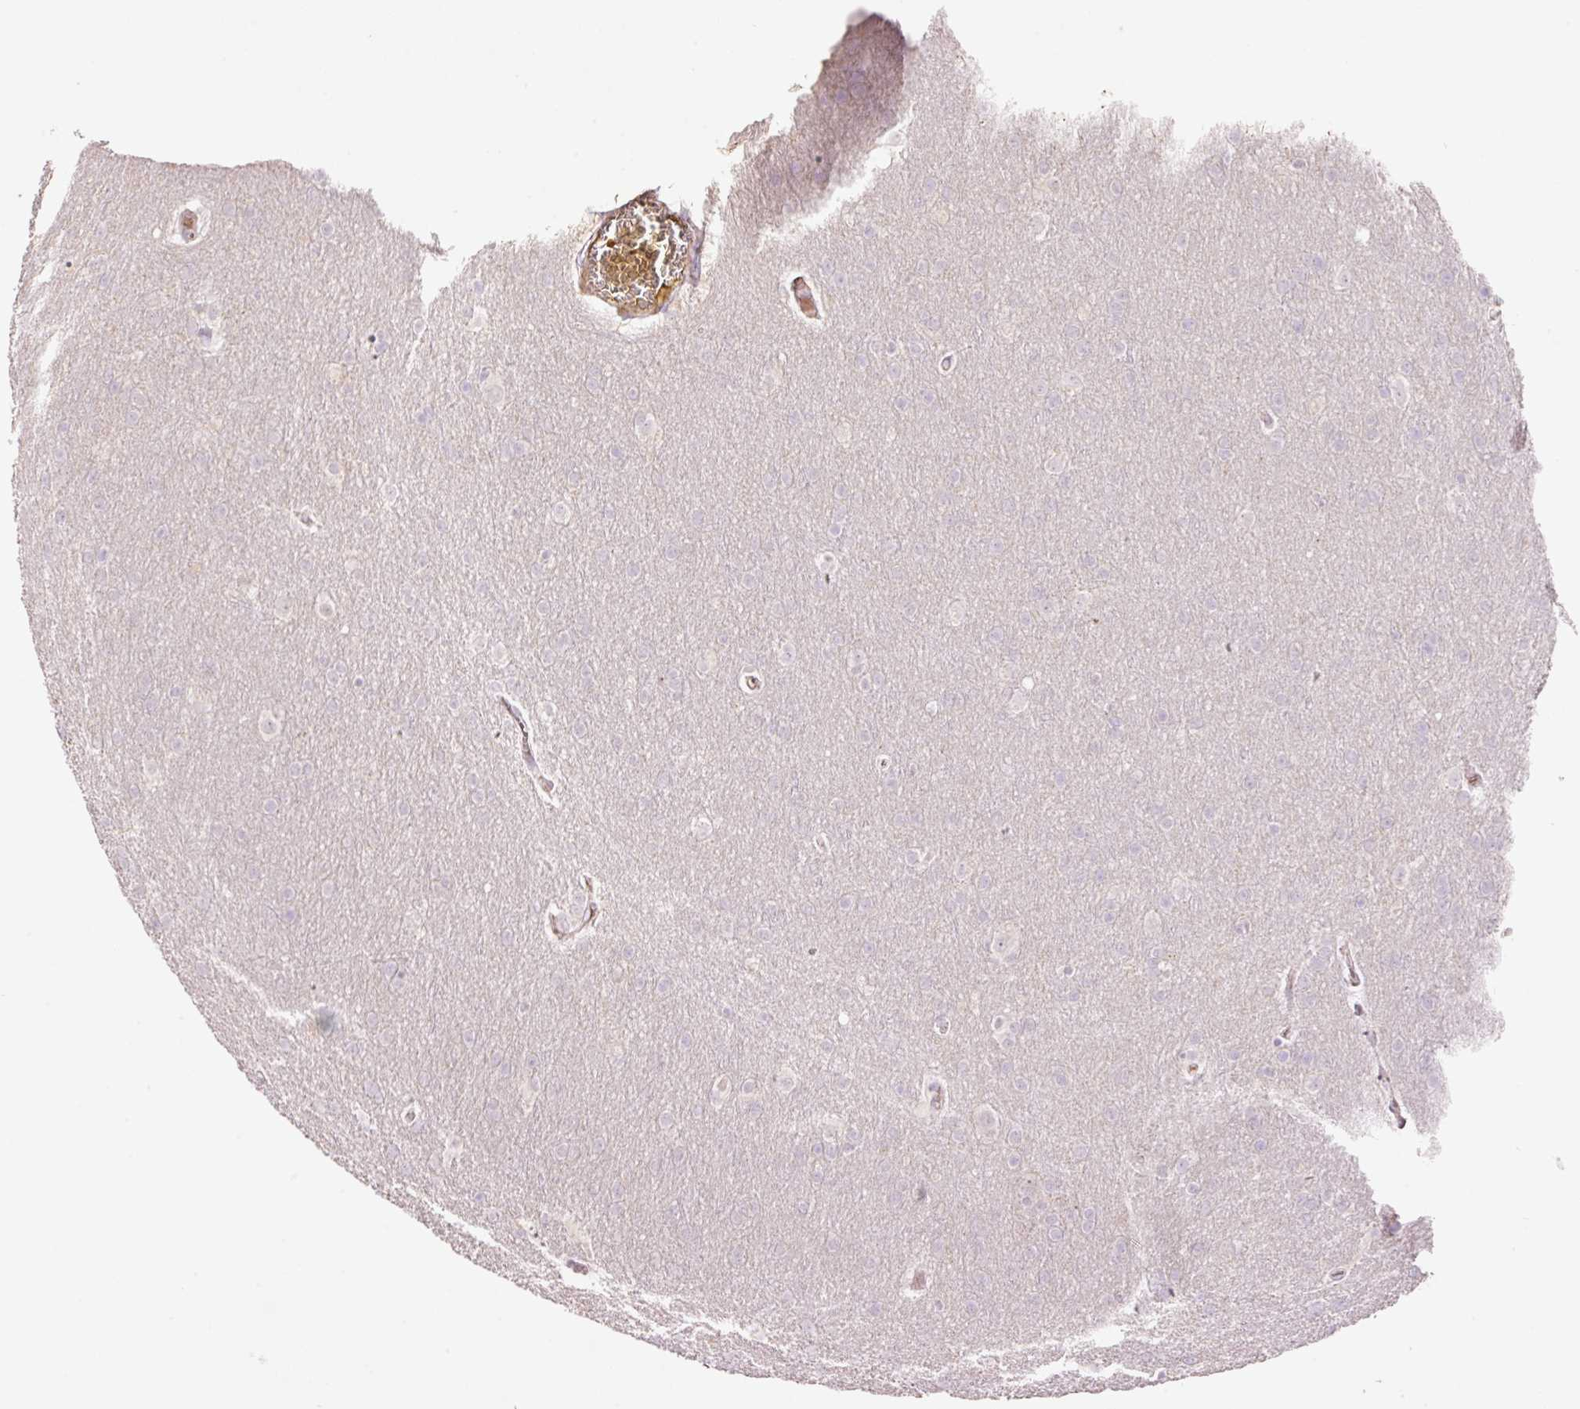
{"staining": {"intensity": "negative", "quantity": "none", "location": "none"}, "tissue": "glioma", "cell_type": "Tumor cells", "image_type": "cancer", "snomed": [{"axis": "morphology", "description": "Glioma, malignant, Low grade"}, {"axis": "topography", "description": "Brain"}], "caption": "Immunohistochemical staining of glioma displays no significant staining in tumor cells.", "gene": "LY6G6D", "patient": {"sex": "female", "age": 32}}